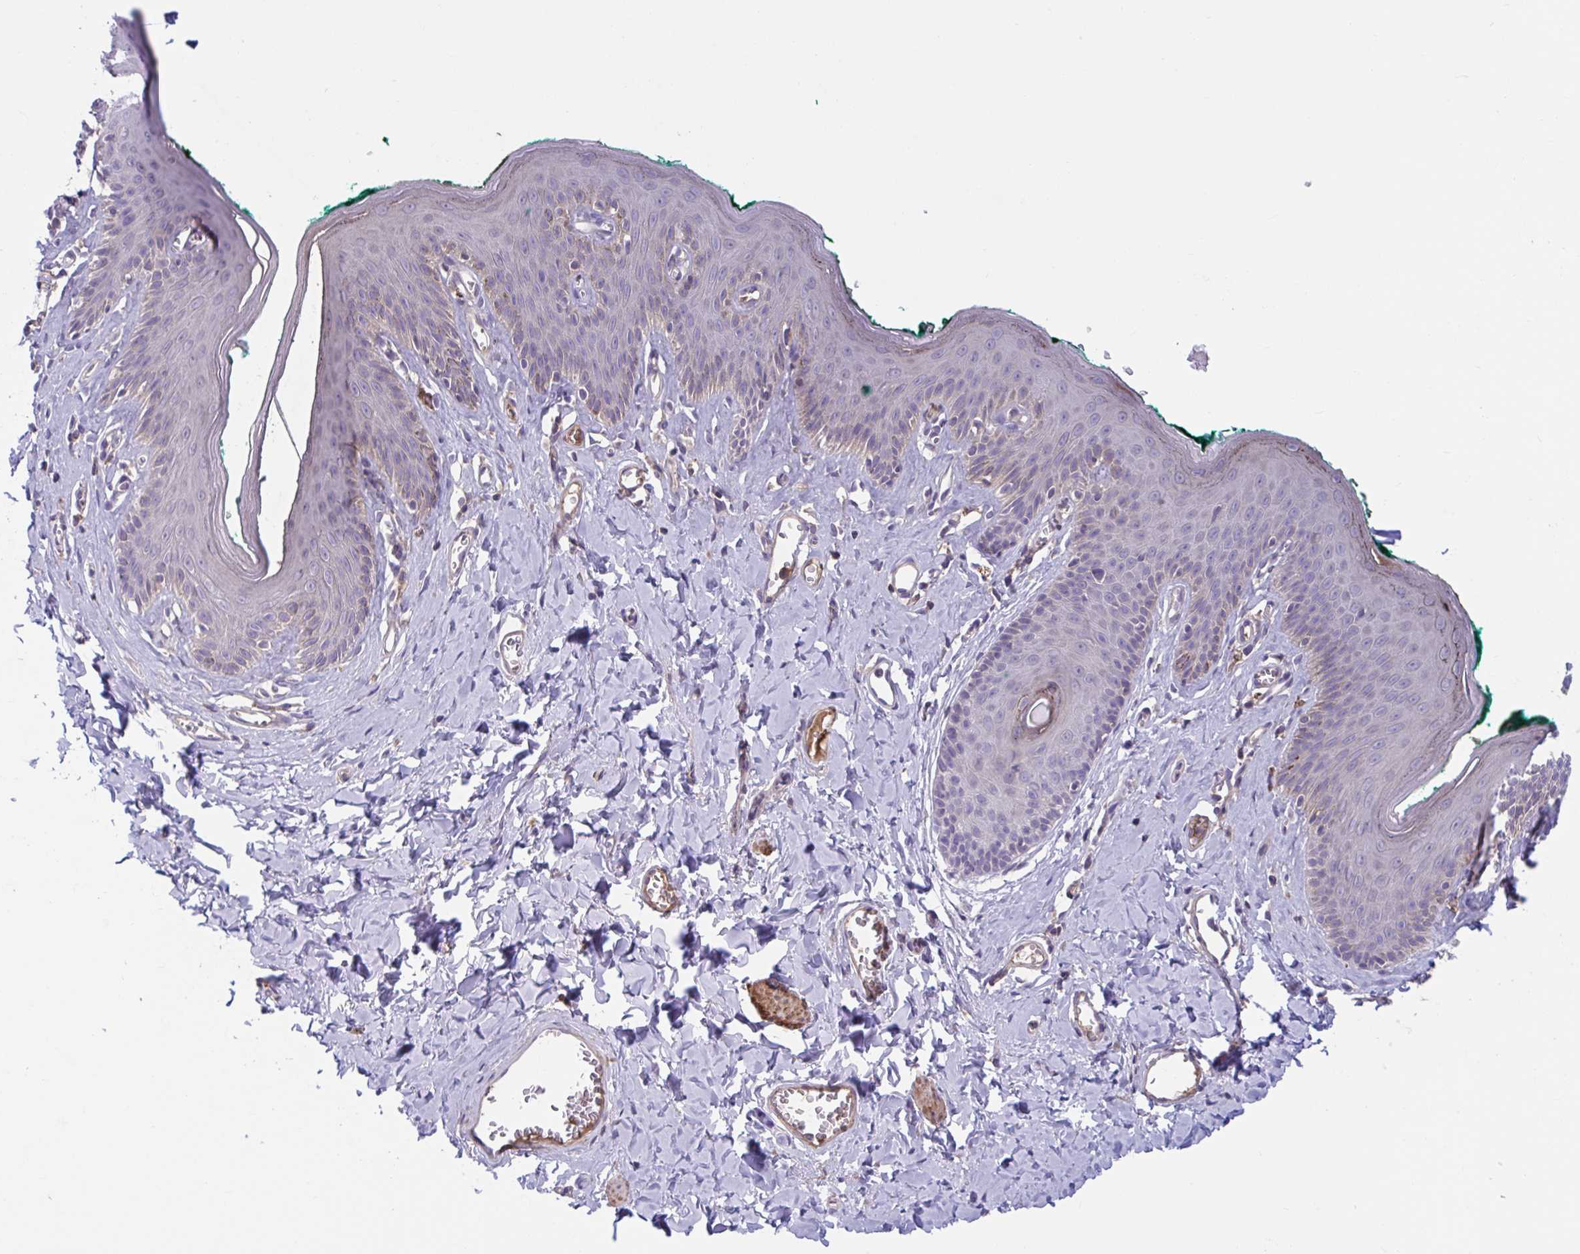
{"staining": {"intensity": "negative", "quantity": "none", "location": "none"}, "tissue": "skin", "cell_type": "Epidermal cells", "image_type": "normal", "snomed": [{"axis": "morphology", "description": "Normal tissue, NOS"}, {"axis": "topography", "description": "Vulva"}, {"axis": "topography", "description": "Peripheral nerve tissue"}], "caption": "IHC of benign skin displays no staining in epidermal cells. The staining was performed using DAB (3,3'-diaminobenzidine) to visualize the protein expression in brown, while the nuclei were stained in blue with hematoxylin (Magnification: 20x).", "gene": "WNT9B", "patient": {"sex": "female", "age": 66}}